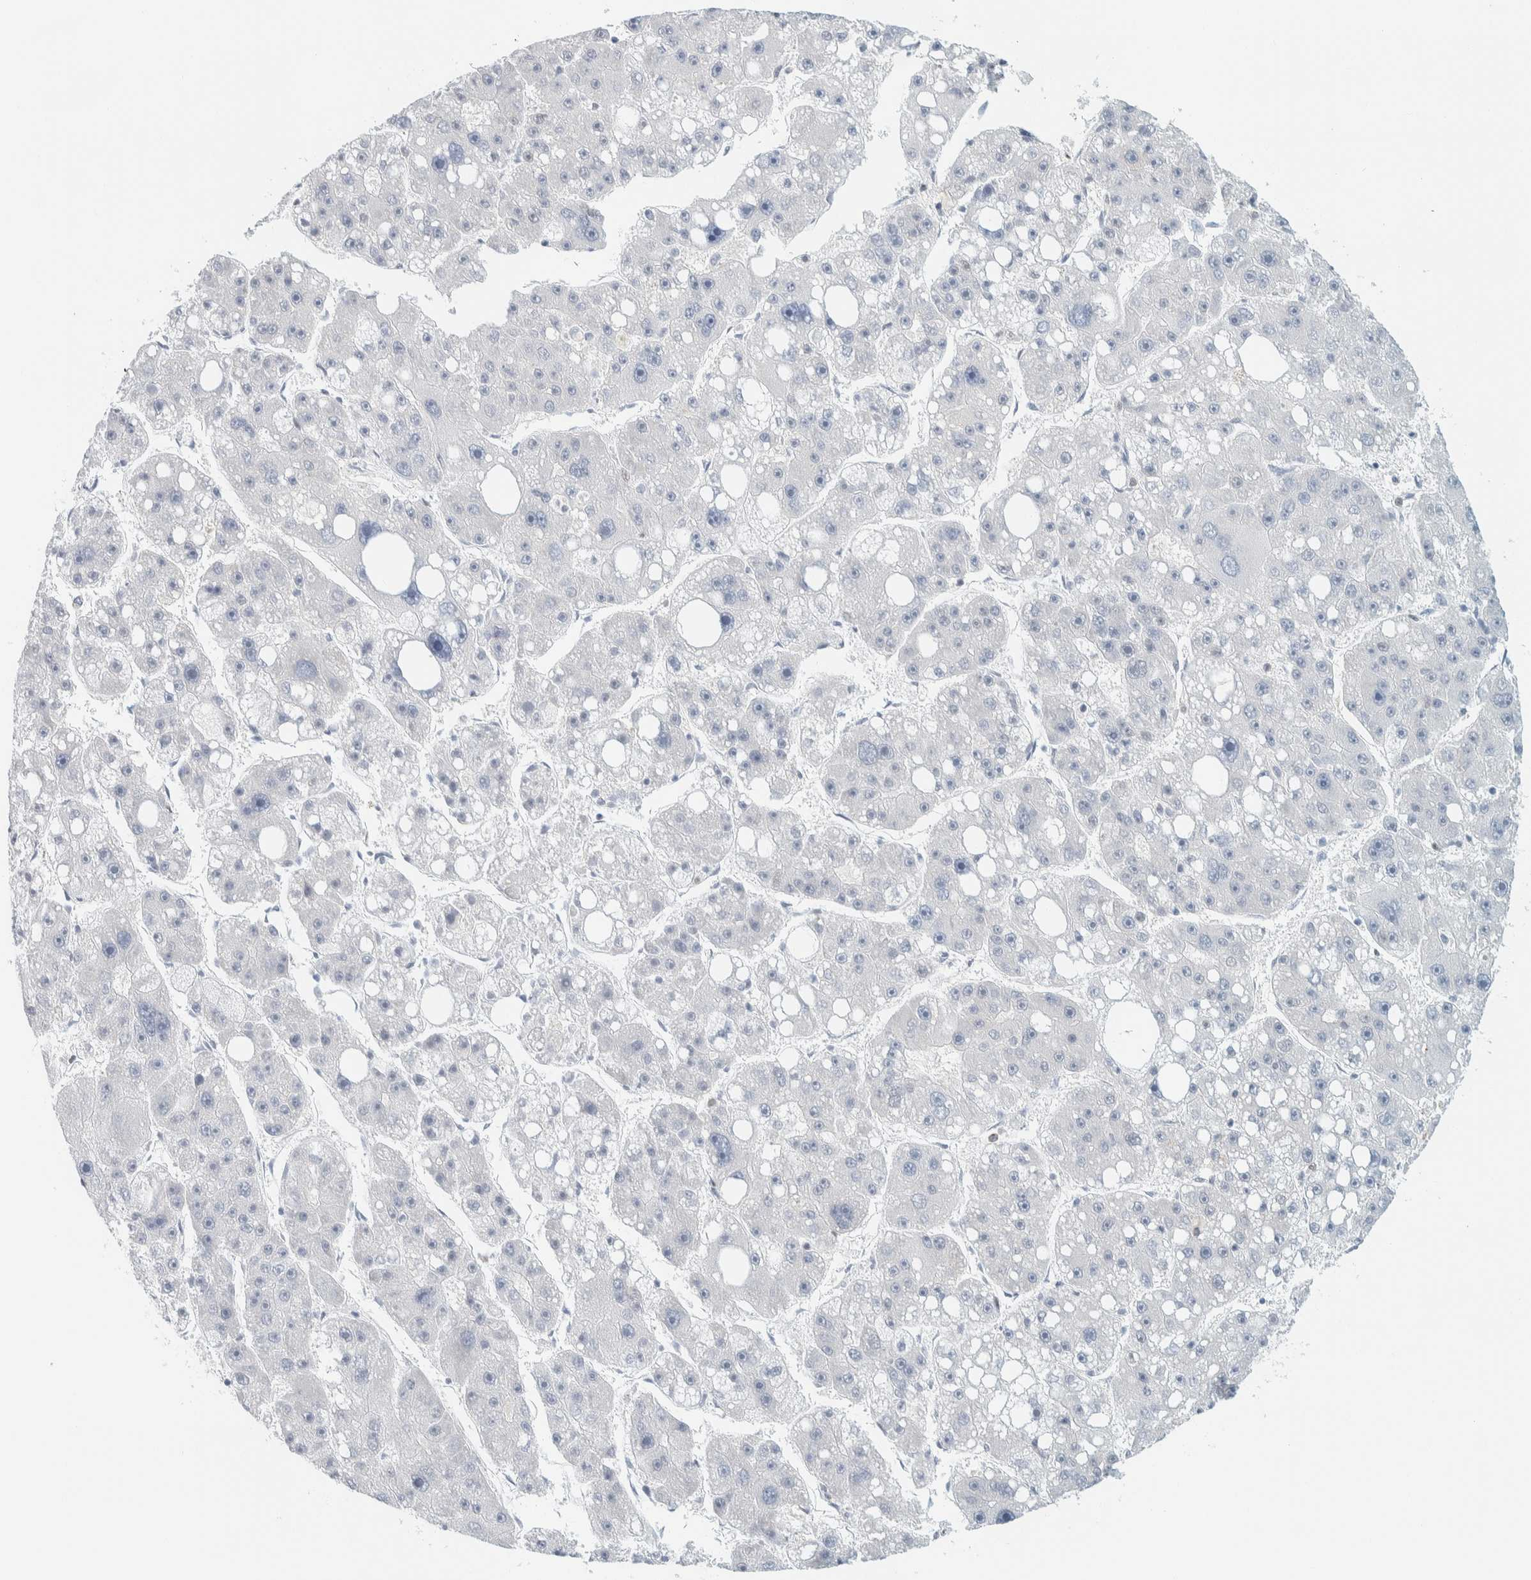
{"staining": {"intensity": "negative", "quantity": "none", "location": "none"}, "tissue": "liver cancer", "cell_type": "Tumor cells", "image_type": "cancer", "snomed": [{"axis": "morphology", "description": "Carcinoma, Hepatocellular, NOS"}, {"axis": "topography", "description": "Liver"}], "caption": "DAB (3,3'-diaminobenzidine) immunohistochemical staining of human liver cancer (hepatocellular carcinoma) displays no significant staining in tumor cells.", "gene": "ZNF683", "patient": {"sex": "female", "age": 61}}